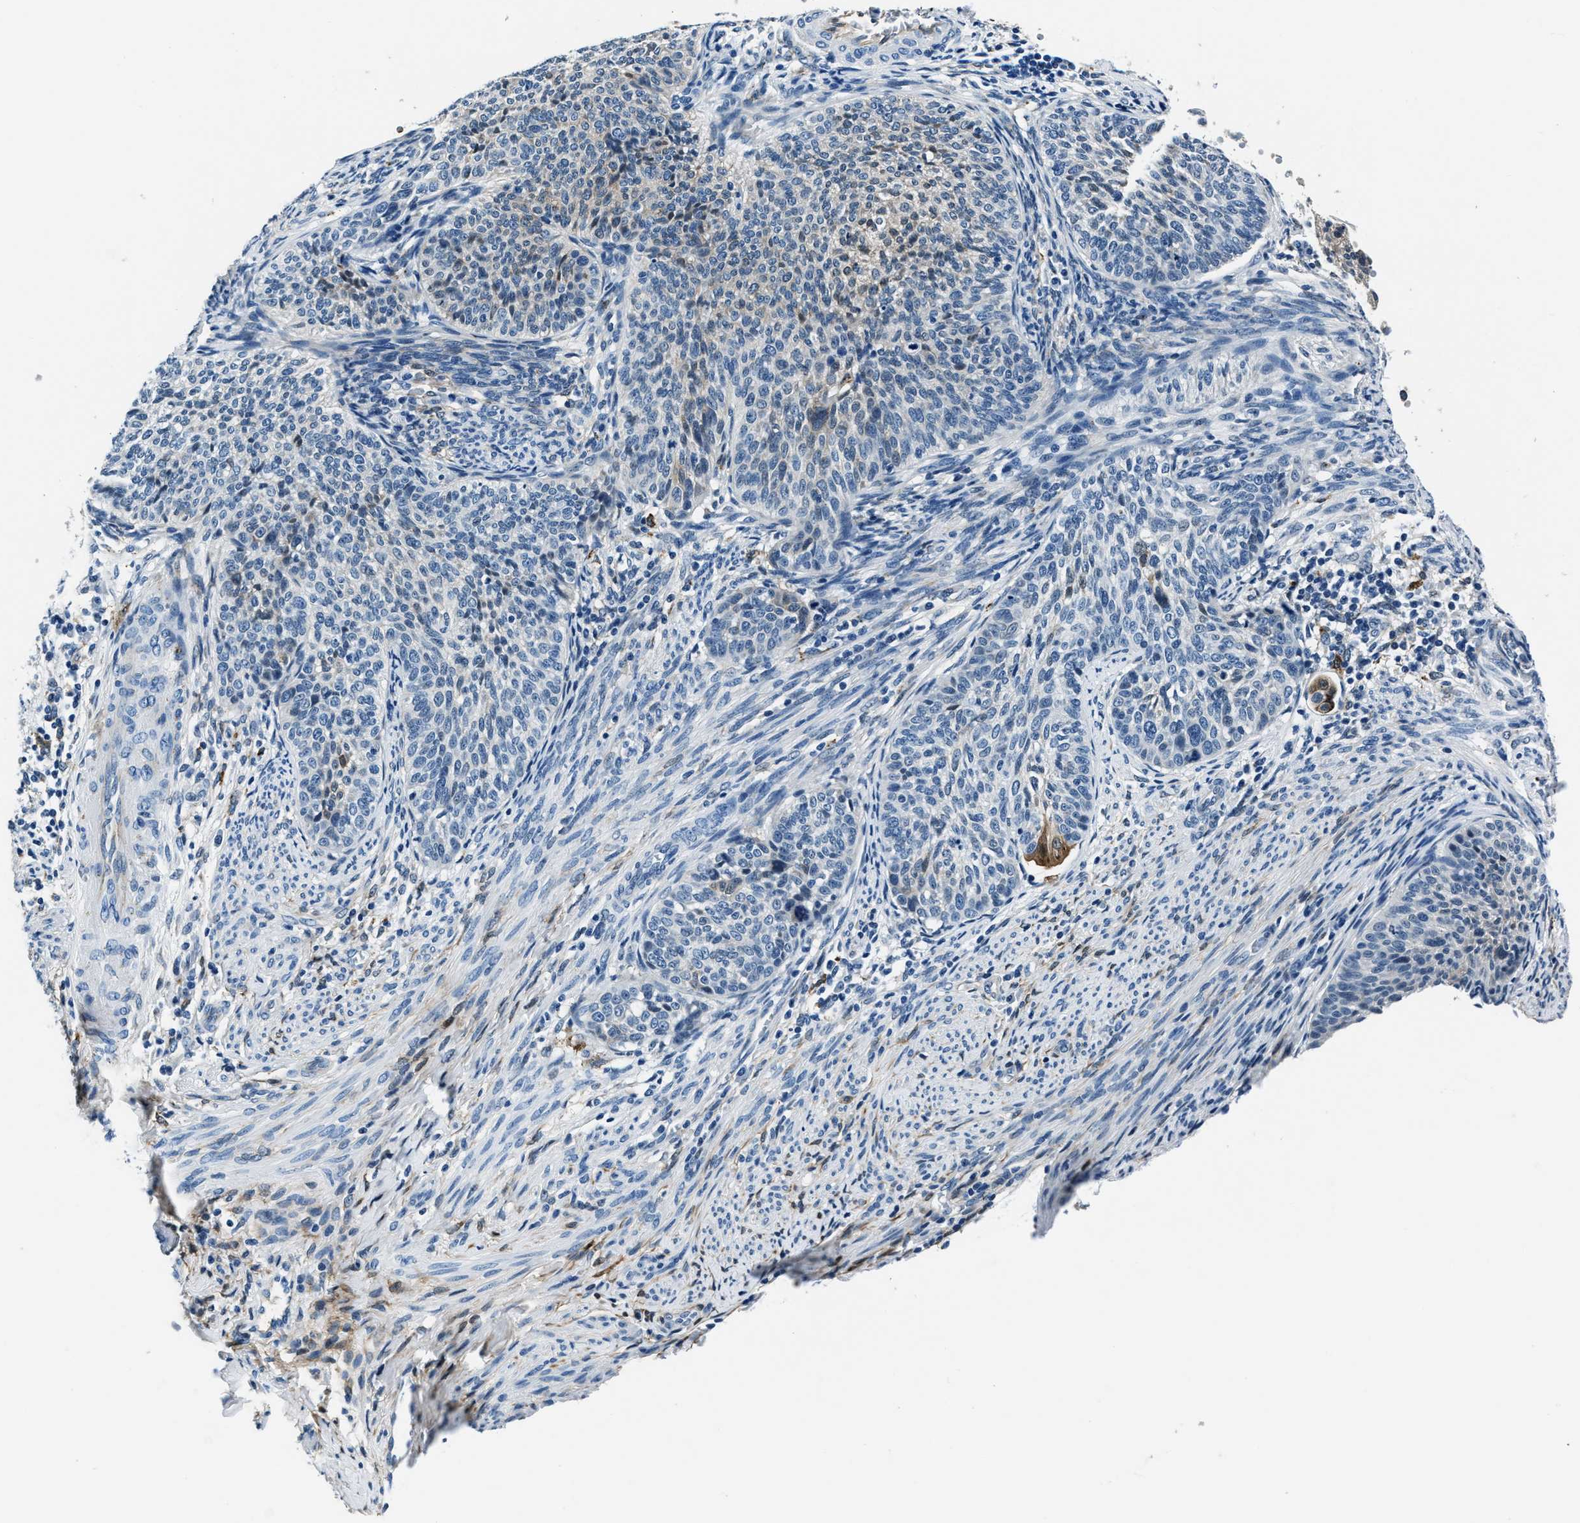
{"staining": {"intensity": "weak", "quantity": "25%-75%", "location": "cytoplasmic/membranous"}, "tissue": "cervical cancer", "cell_type": "Tumor cells", "image_type": "cancer", "snomed": [{"axis": "morphology", "description": "Squamous cell carcinoma, NOS"}, {"axis": "topography", "description": "Cervix"}], "caption": "Immunohistochemistry of cervical cancer (squamous cell carcinoma) displays low levels of weak cytoplasmic/membranous expression in approximately 25%-75% of tumor cells. (Brightfield microscopy of DAB IHC at high magnification).", "gene": "PTPDC1", "patient": {"sex": "female", "age": 70}}